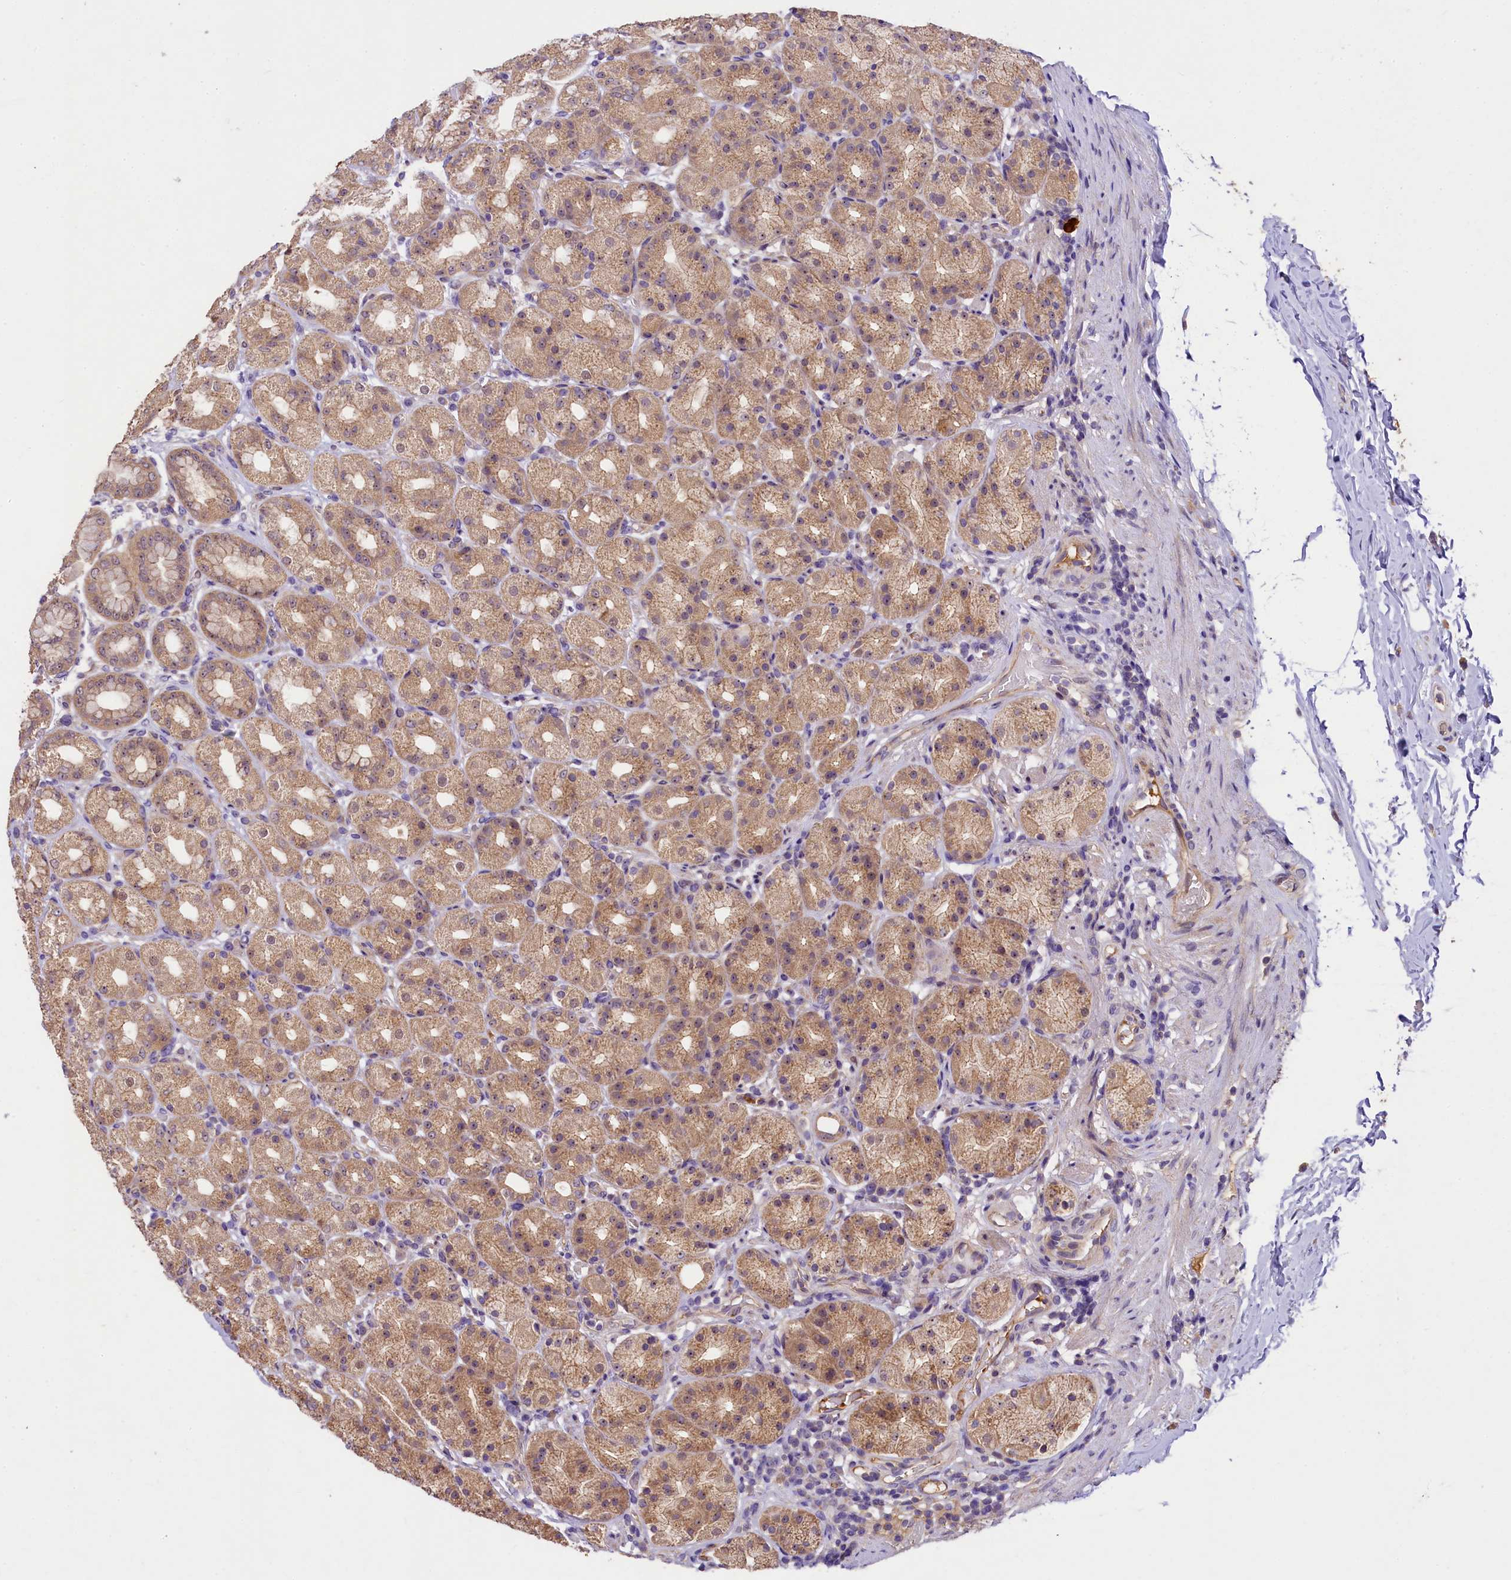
{"staining": {"intensity": "moderate", "quantity": ">75%", "location": "cytoplasmic/membranous,nuclear"}, "tissue": "stomach", "cell_type": "Glandular cells", "image_type": "normal", "snomed": [{"axis": "morphology", "description": "Normal tissue, NOS"}, {"axis": "topography", "description": "Stomach, upper"}], "caption": "Immunohistochemistry micrograph of benign stomach stained for a protein (brown), which demonstrates medium levels of moderate cytoplasmic/membranous,nuclear staining in about >75% of glandular cells.", "gene": "UBXN6", "patient": {"sex": "male", "age": 68}}